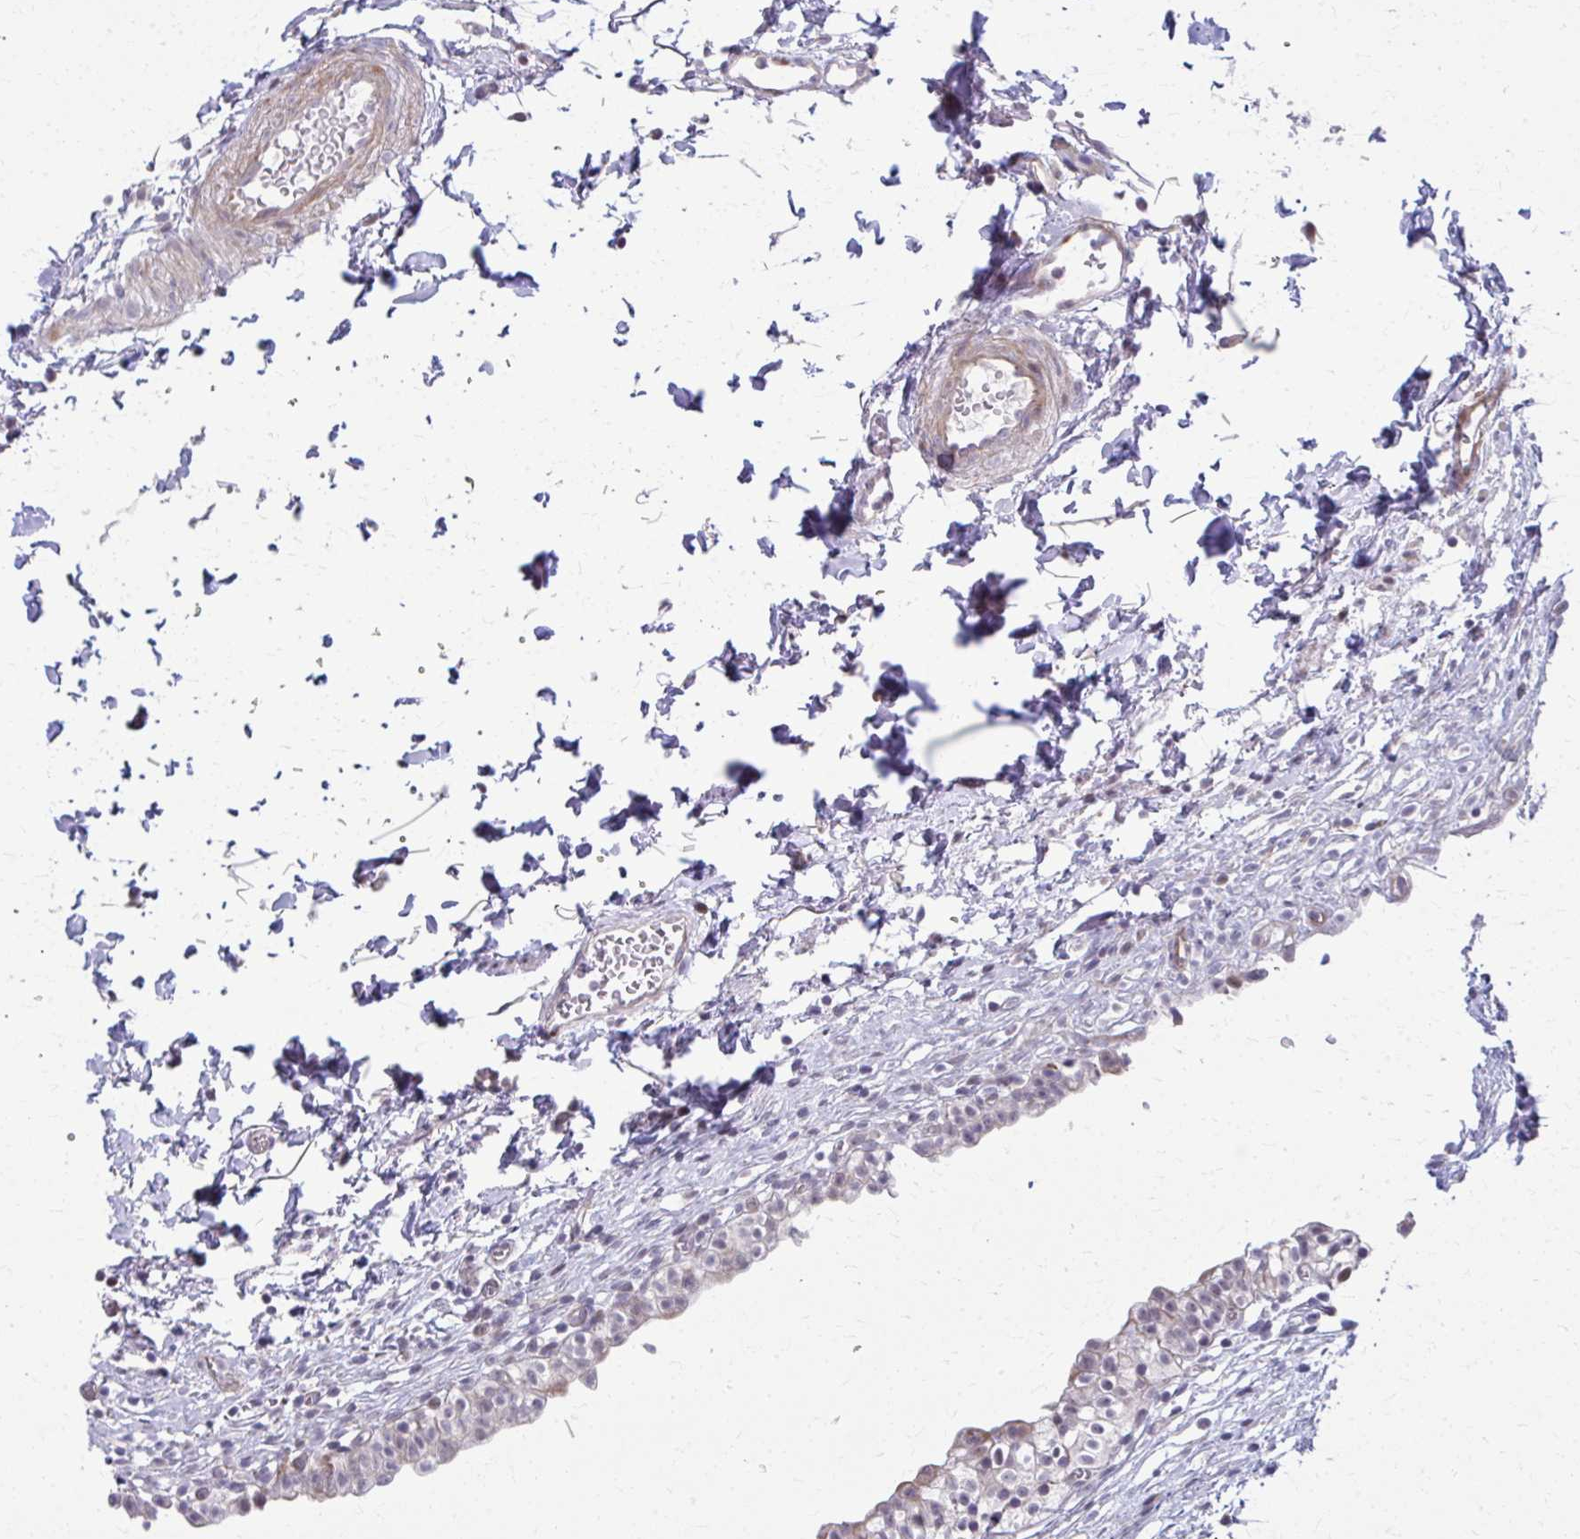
{"staining": {"intensity": "moderate", "quantity": "25%-75%", "location": "cytoplasmic/membranous,nuclear"}, "tissue": "urinary bladder", "cell_type": "Urothelial cells", "image_type": "normal", "snomed": [{"axis": "morphology", "description": "Normal tissue, NOS"}, {"axis": "topography", "description": "Urinary bladder"}, {"axis": "topography", "description": "Peripheral nerve tissue"}], "caption": "Brown immunohistochemical staining in normal human urinary bladder reveals moderate cytoplasmic/membranous,nuclear positivity in about 25%-75% of urothelial cells.", "gene": "MAF1", "patient": {"sex": "male", "age": 55}}